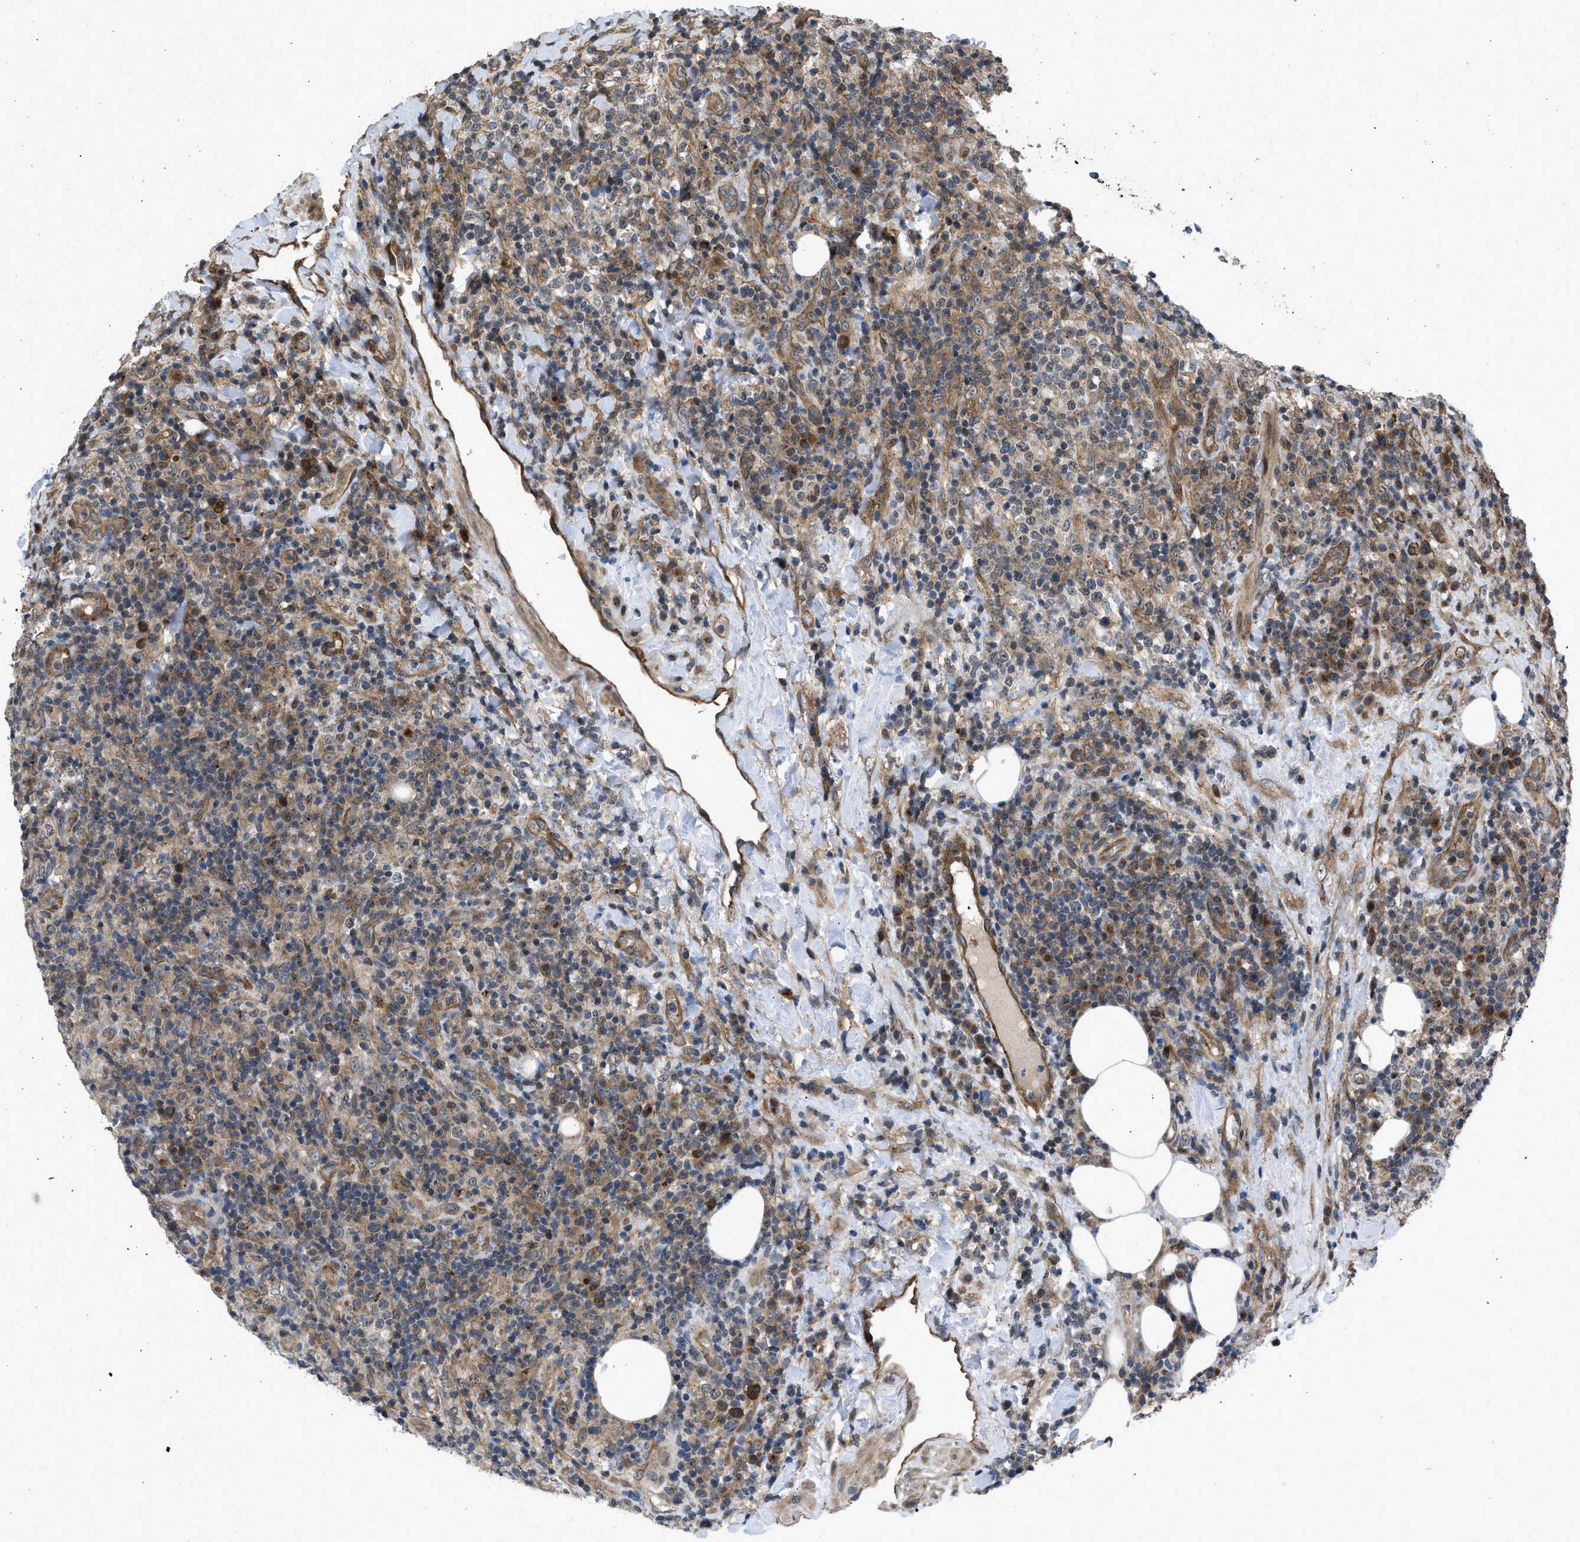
{"staining": {"intensity": "moderate", "quantity": "25%-75%", "location": "cytoplasmic/membranous"}, "tissue": "lymphoma", "cell_type": "Tumor cells", "image_type": "cancer", "snomed": [{"axis": "morphology", "description": "Malignant lymphoma, non-Hodgkin's type, High grade"}, {"axis": "topography", "description": "Lymph node"}], "caption": "The image shows a brown stain indicating the presence of a protein in the cytoplasmic/membranous of tumor cells in lymphoma. The protein of interest is stained brown, and the nuclei are stained in blue (DAB (3,3'-diaminobenzidine) IHC with brightfield microscopy, high magnification).", "gene": "GPATCH2L", "patient": {"sex": "female", "age": 76}}